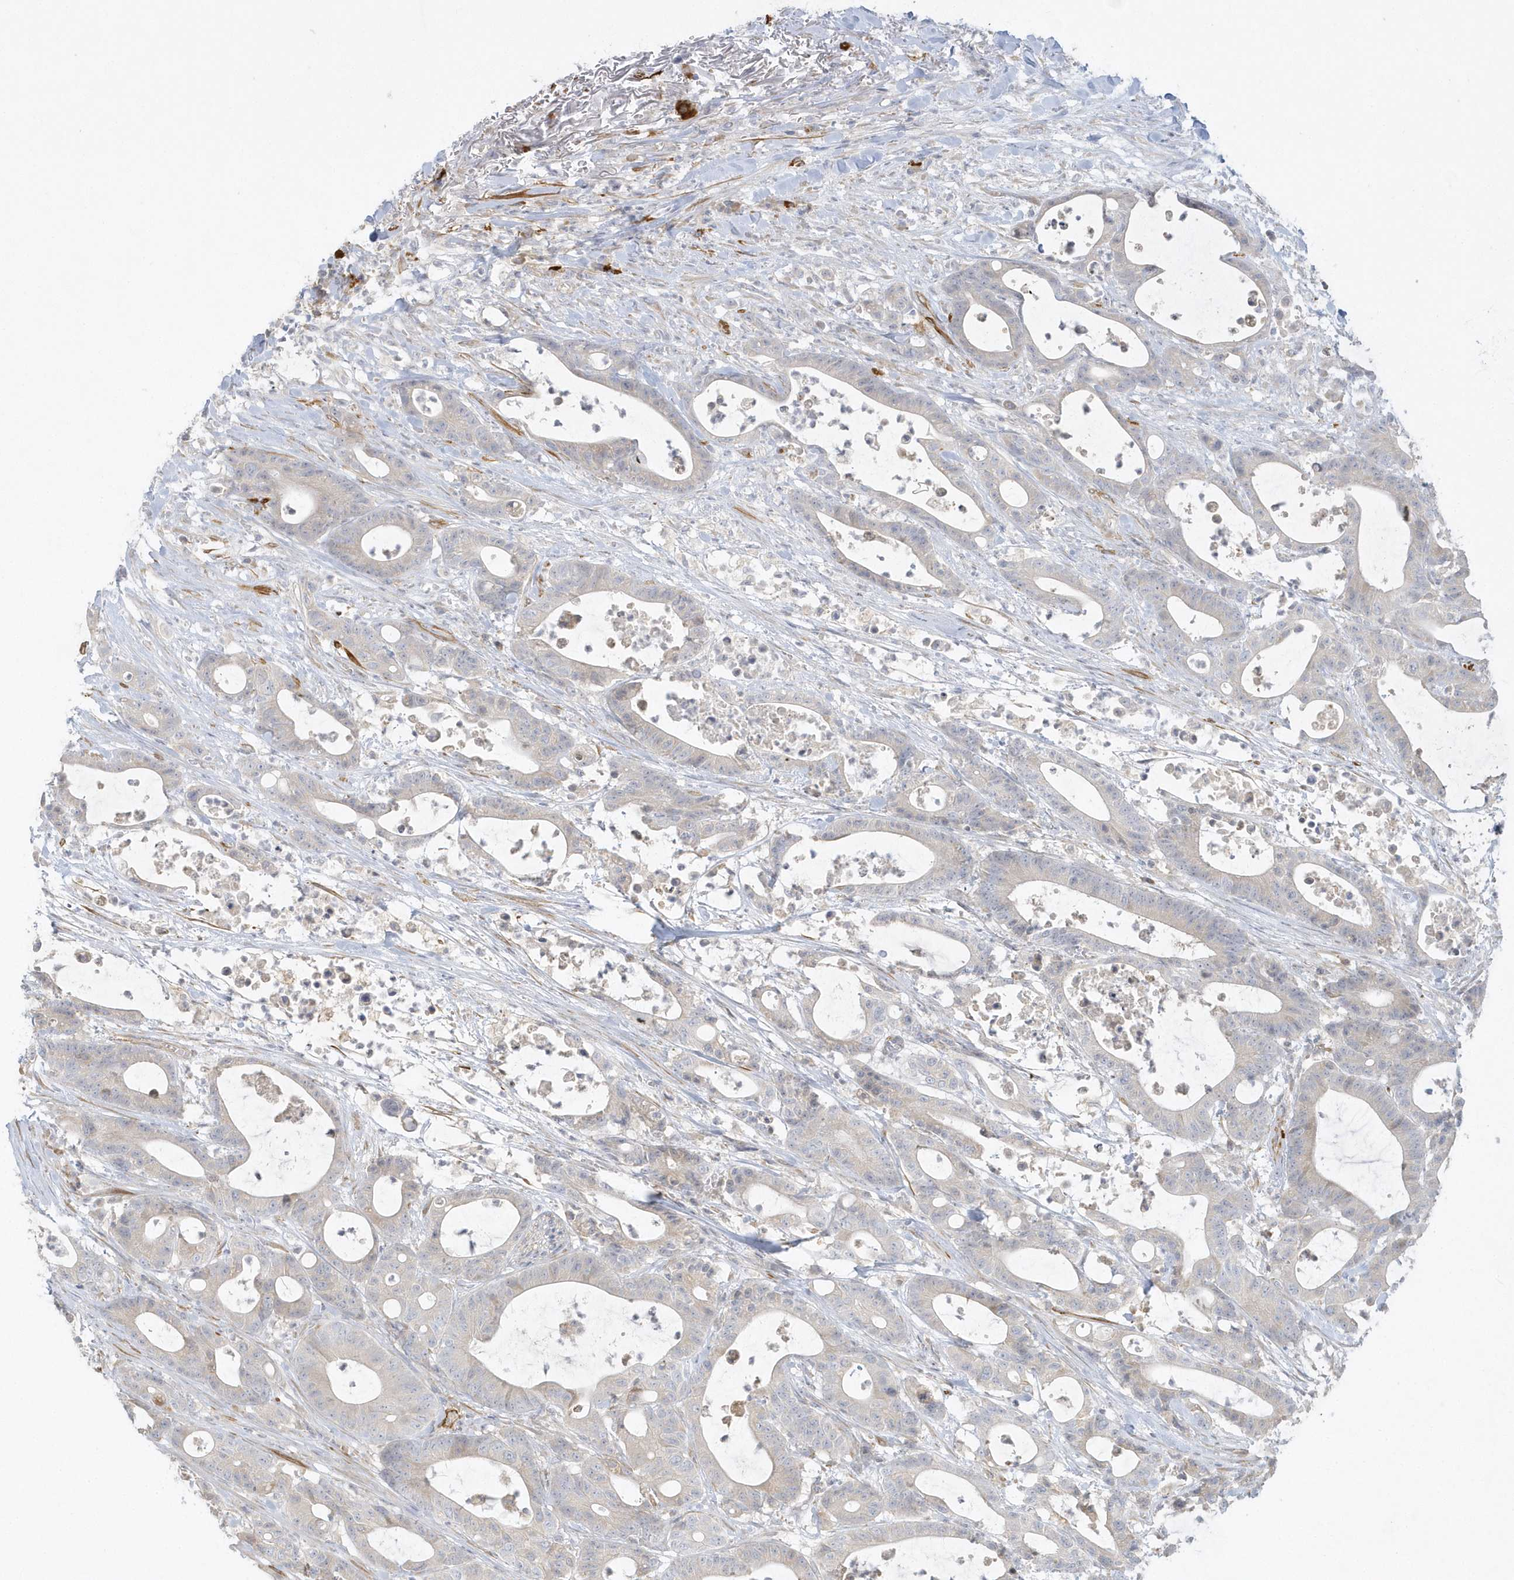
{"staining": {"intensity": "negative", "quantity": "none", "location": "none"}, "tissue": "colorectal cancer", "cell_type": "Tumor cells", "image_type": "cancer", "snomed": [{"axis": "morphology", "description": "Adenocarcinoma, NOS"}, {"axis": "topography", "description": "Colon"}], "caption": "Colorectal cancer was stained to show a protein in brown. There is no significant staining in tumor cells. (DAB immunohistochemistry (IHC) visualized using brightfield microscopy, high magnification).", "gene": "THADA", "patient": {"sex": "female", "age": 84}}